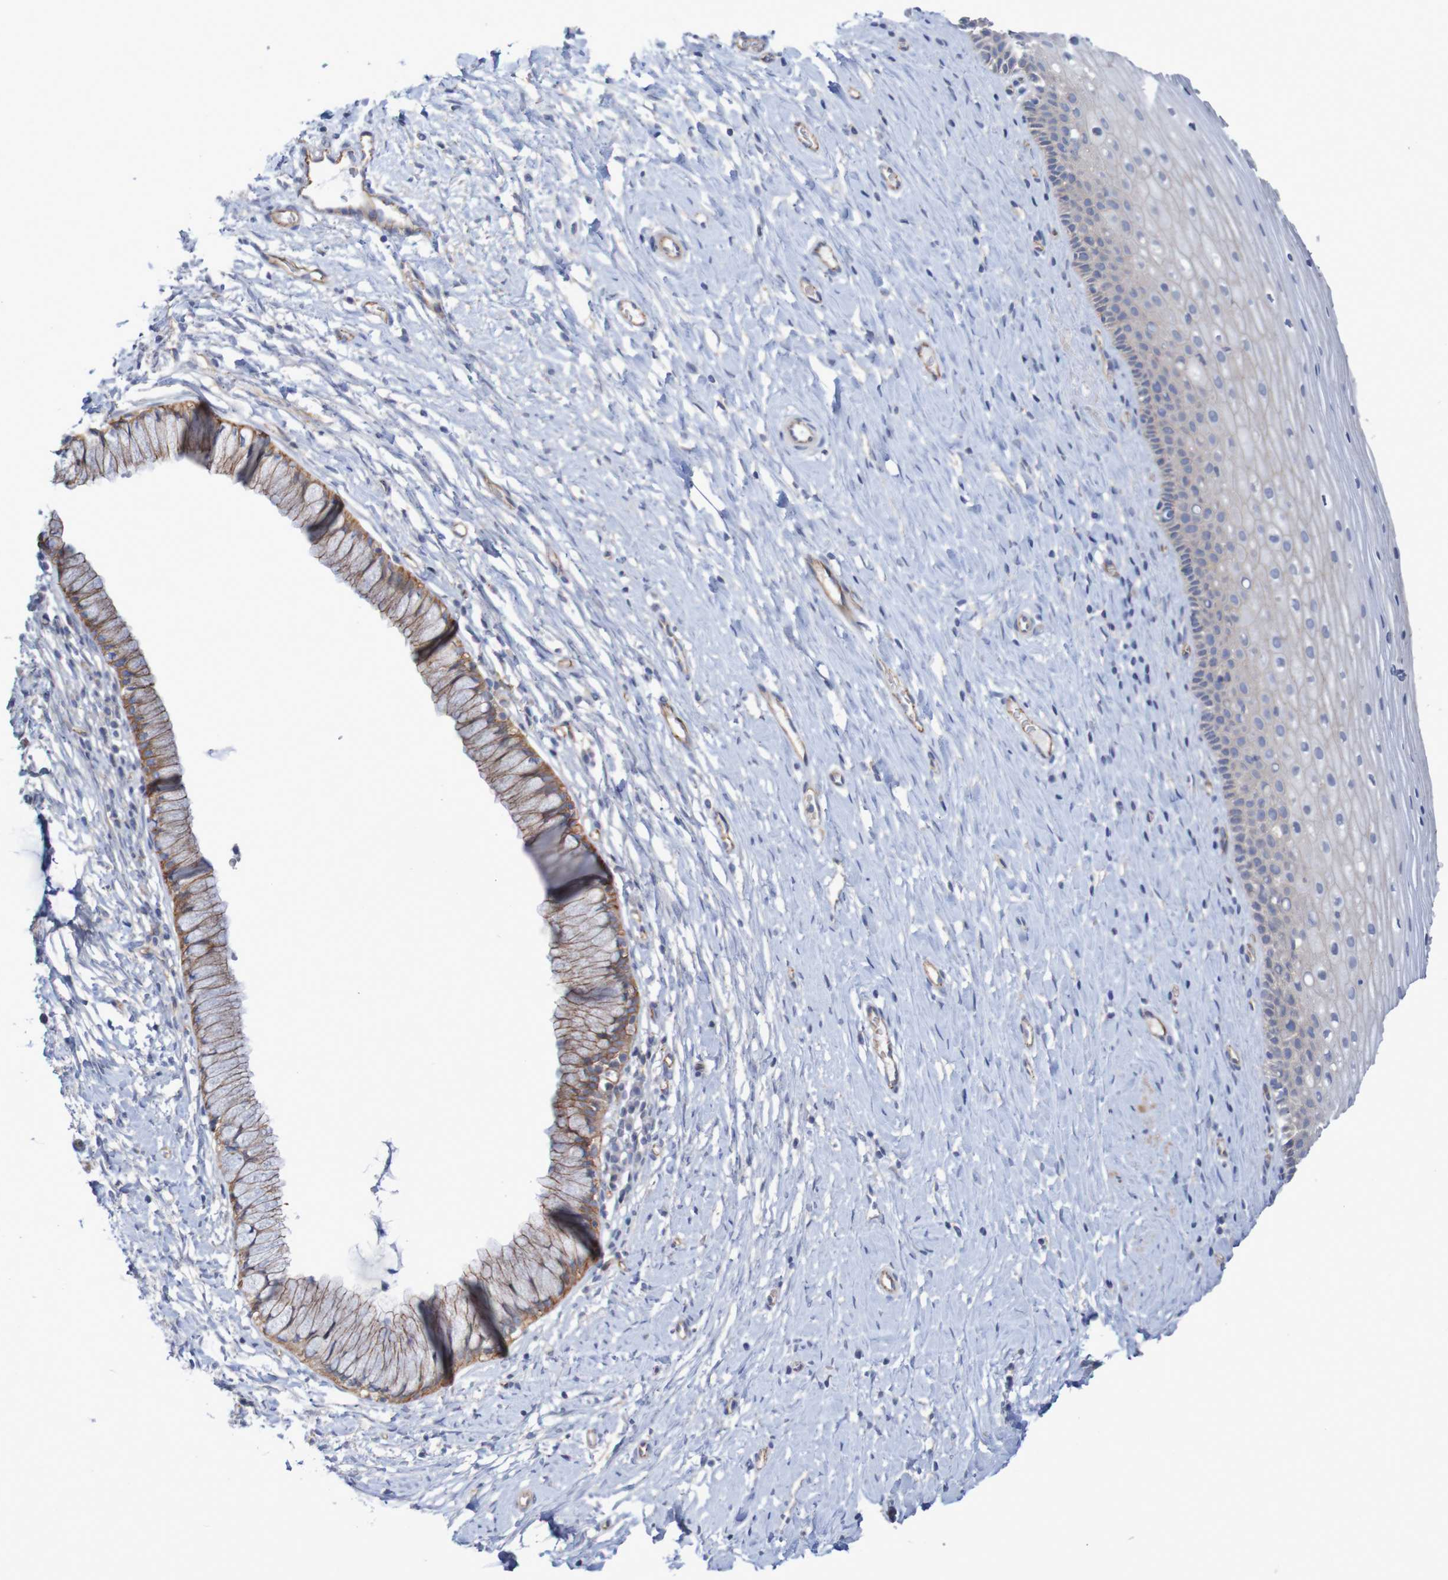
{"staining": {"intensity": "moderate", "quantity": ">75%", "location": "cytoplasmic/membranous"}, "tissue": "cervix", "cell_type": "Glandular cells", "image_type": "normal", "snomed": [{"axis": "morphology", "description": "Normal tissue, NOS"}, {"axis": "topography", "description": "Cervix"}], "caption": "Unremarkable cervix was stained to show a protein in brown. There is medium levels of moderate cytoplasmic/membranous expression in approximately >75% of glandular cells. Immunohistochemistry (ihc) stains the protein in brown and the nuclei are stained blue.", "gene": "NECTIN2", "patient": {"sex": "female", "age": 39}}